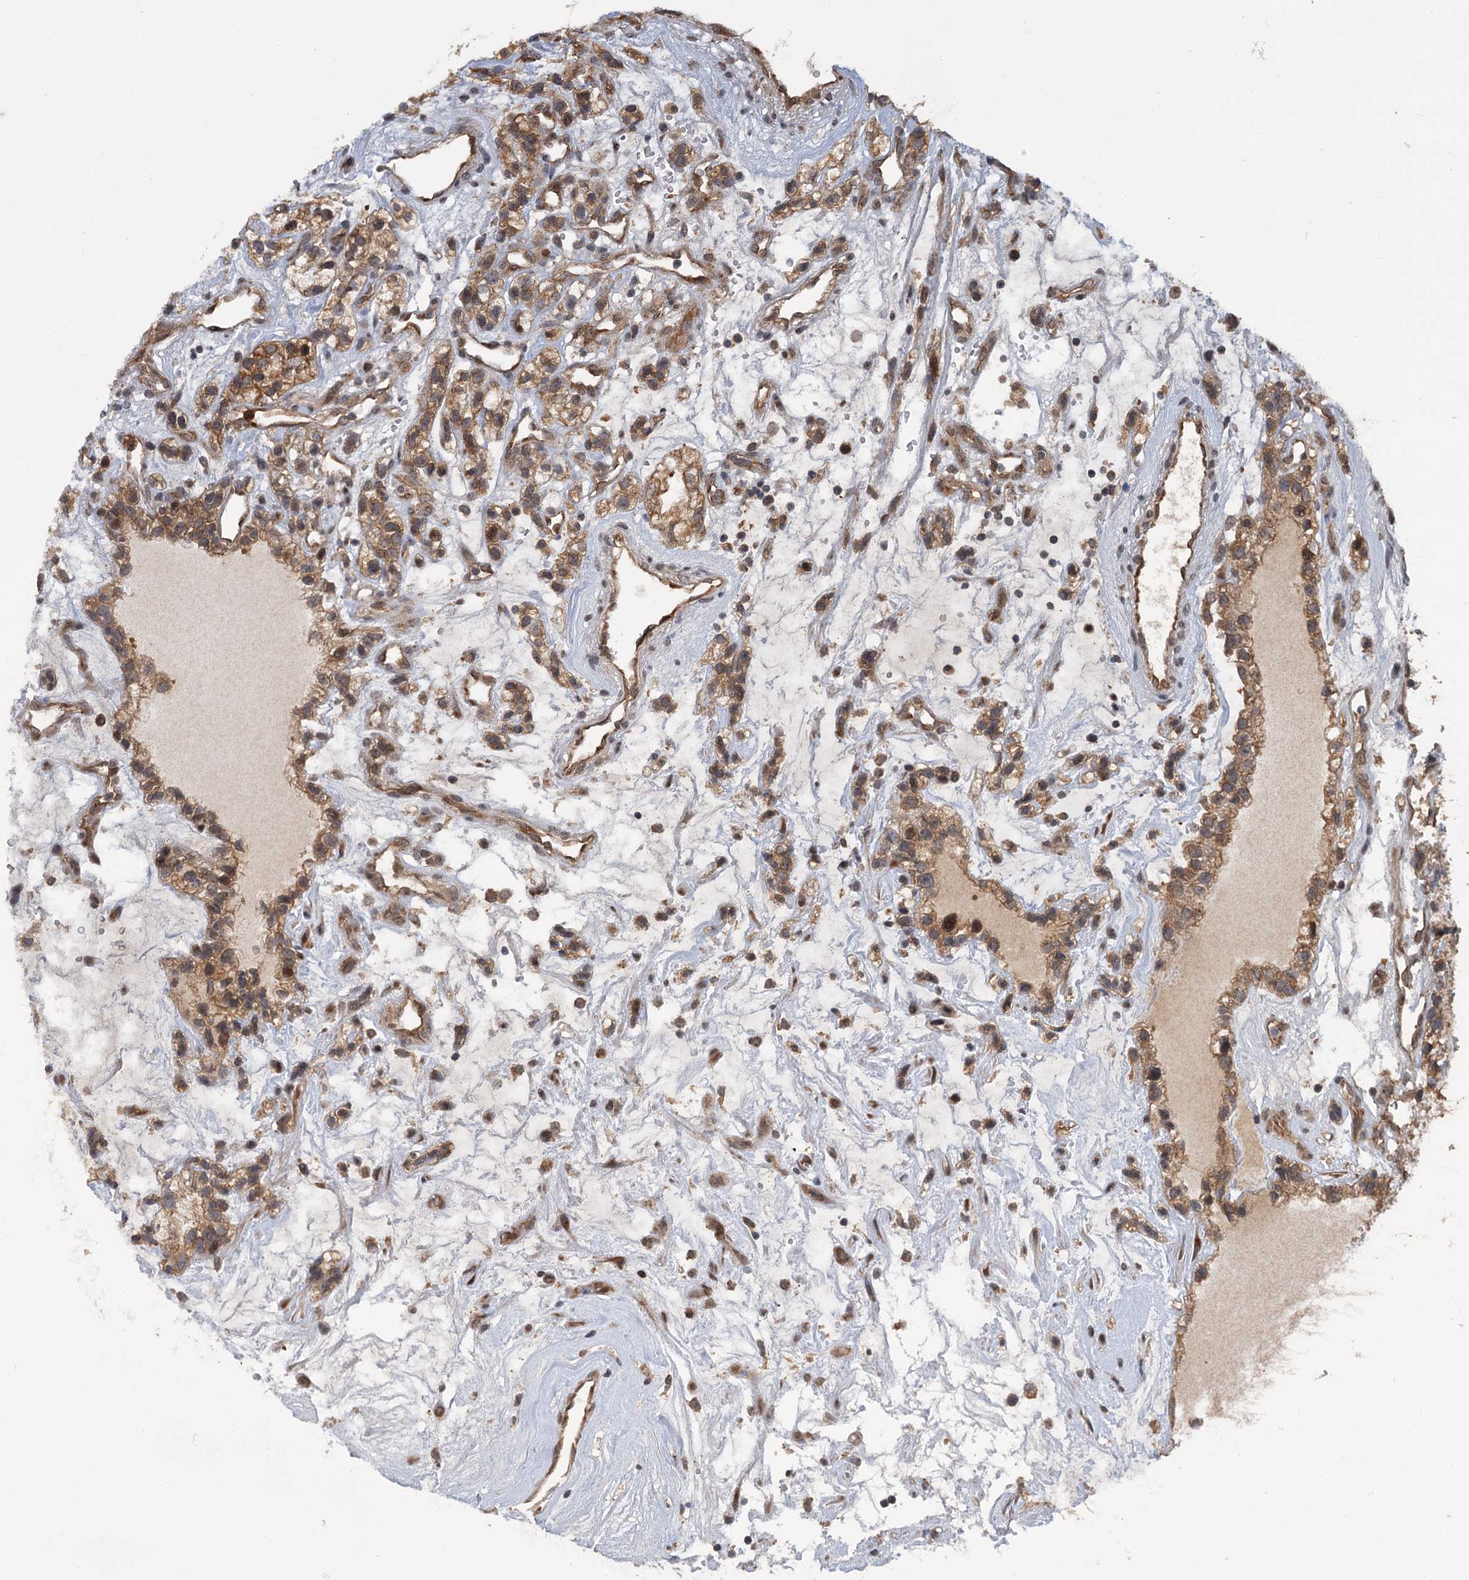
{"staining": {"intensity": "moderate", "quantity": ">75%", "location": "cytoplasmic/membranous"}, "tissue": "renal cancer", "cell_type": "Tumor cells", "image_type": "cancer", "snomed": [{"axis": "morphology", "description": "Adenocarcinoma, NOS"}, {"axis": "topography", "description": "Kidney"}], "caption": "Human renal cancer (adenocarcinoma) stained with a protein marker displays moderate staining in tumor cells.", "gene": "KANSL2", "patient": {"sex": "female", "age": 57}}